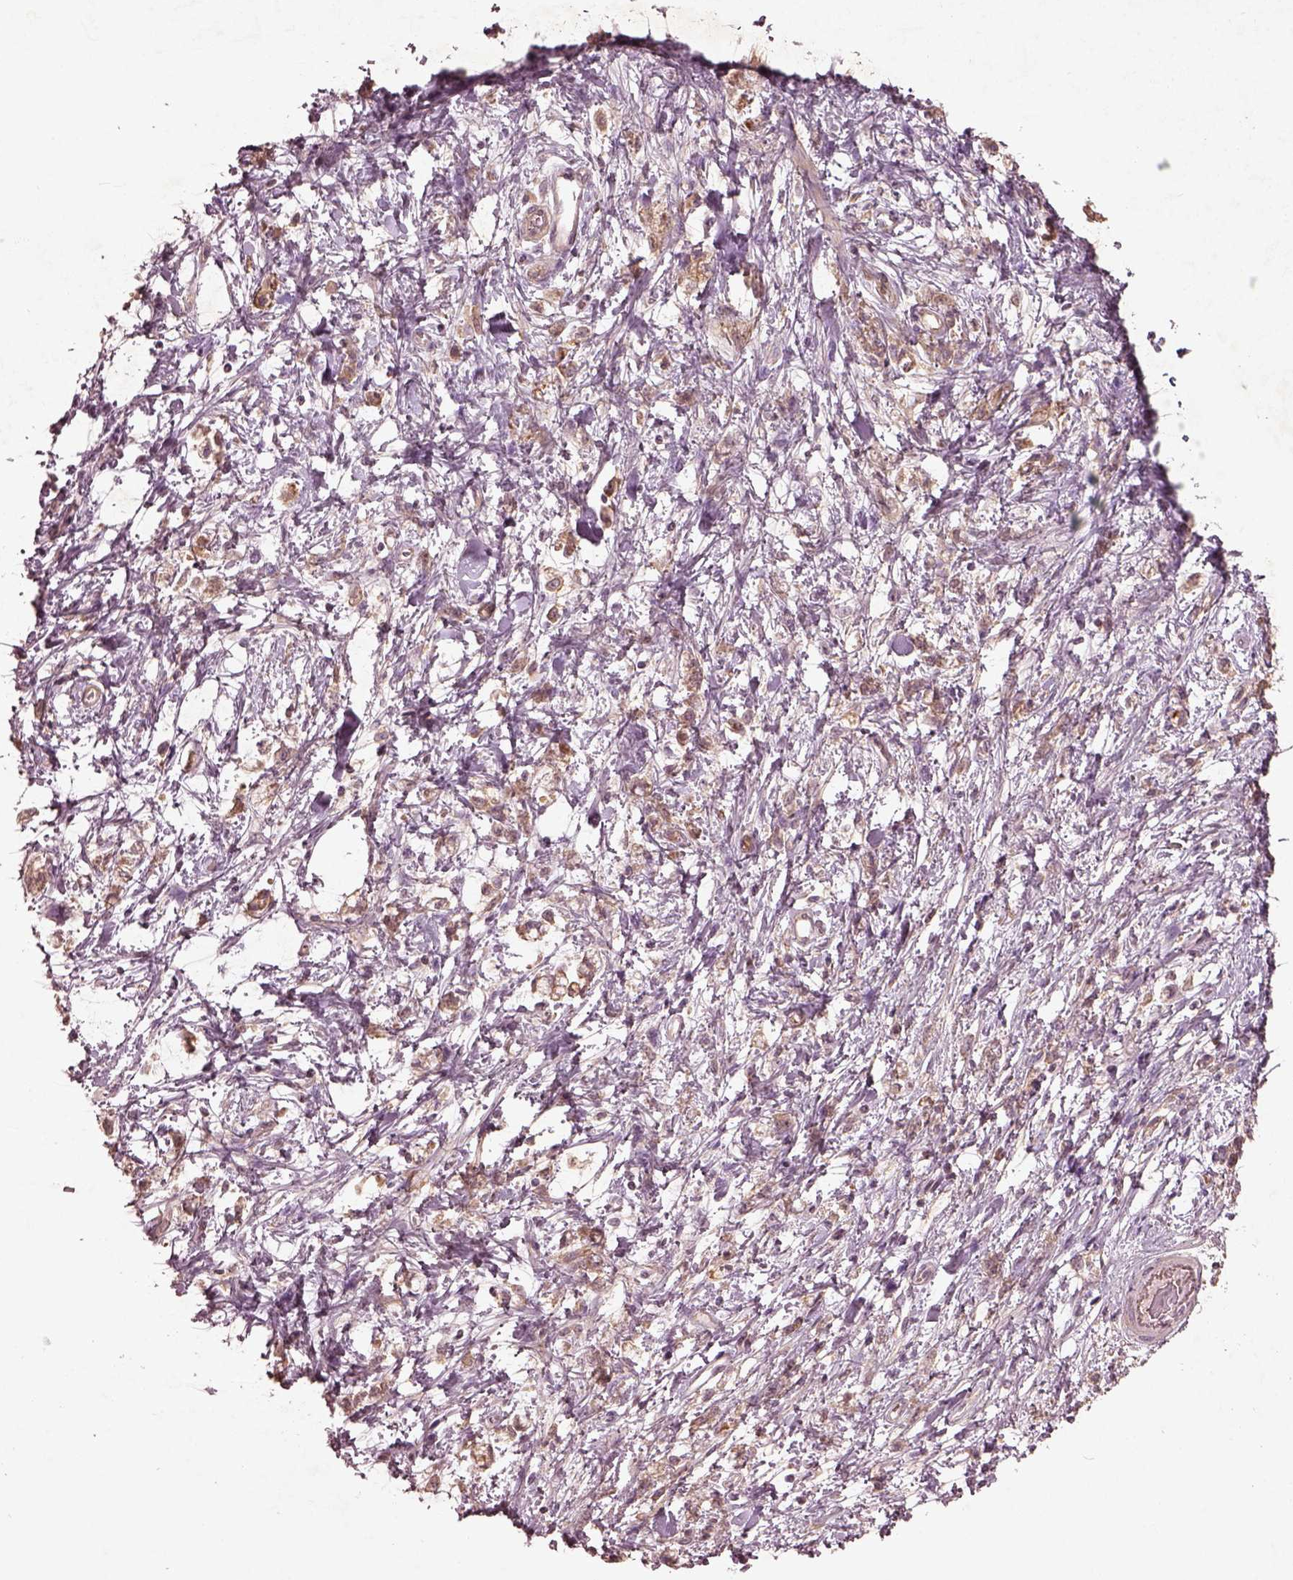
{"staining": {"intensity": "moderate", "quantity": ">75%", "location": "cytoplasmic/membranous"}, "tissue": "stomach cancer", "cell_type": "Tumor cells", "image_type": "cancer", "snomed": [{"axis": "morphology", "description": "Adenocarcinoma, NOS"}, {"axis": "topography", "description": "Stomach"}], "caption": "The histopathology image displays a brown stain indicating the presence of a protein in the cytoplasmic/membranous of tumor cells in adenocarcinoma (stomach).", "gene": "FAM234A", "patient": {"sex": "female", "age": 60}}